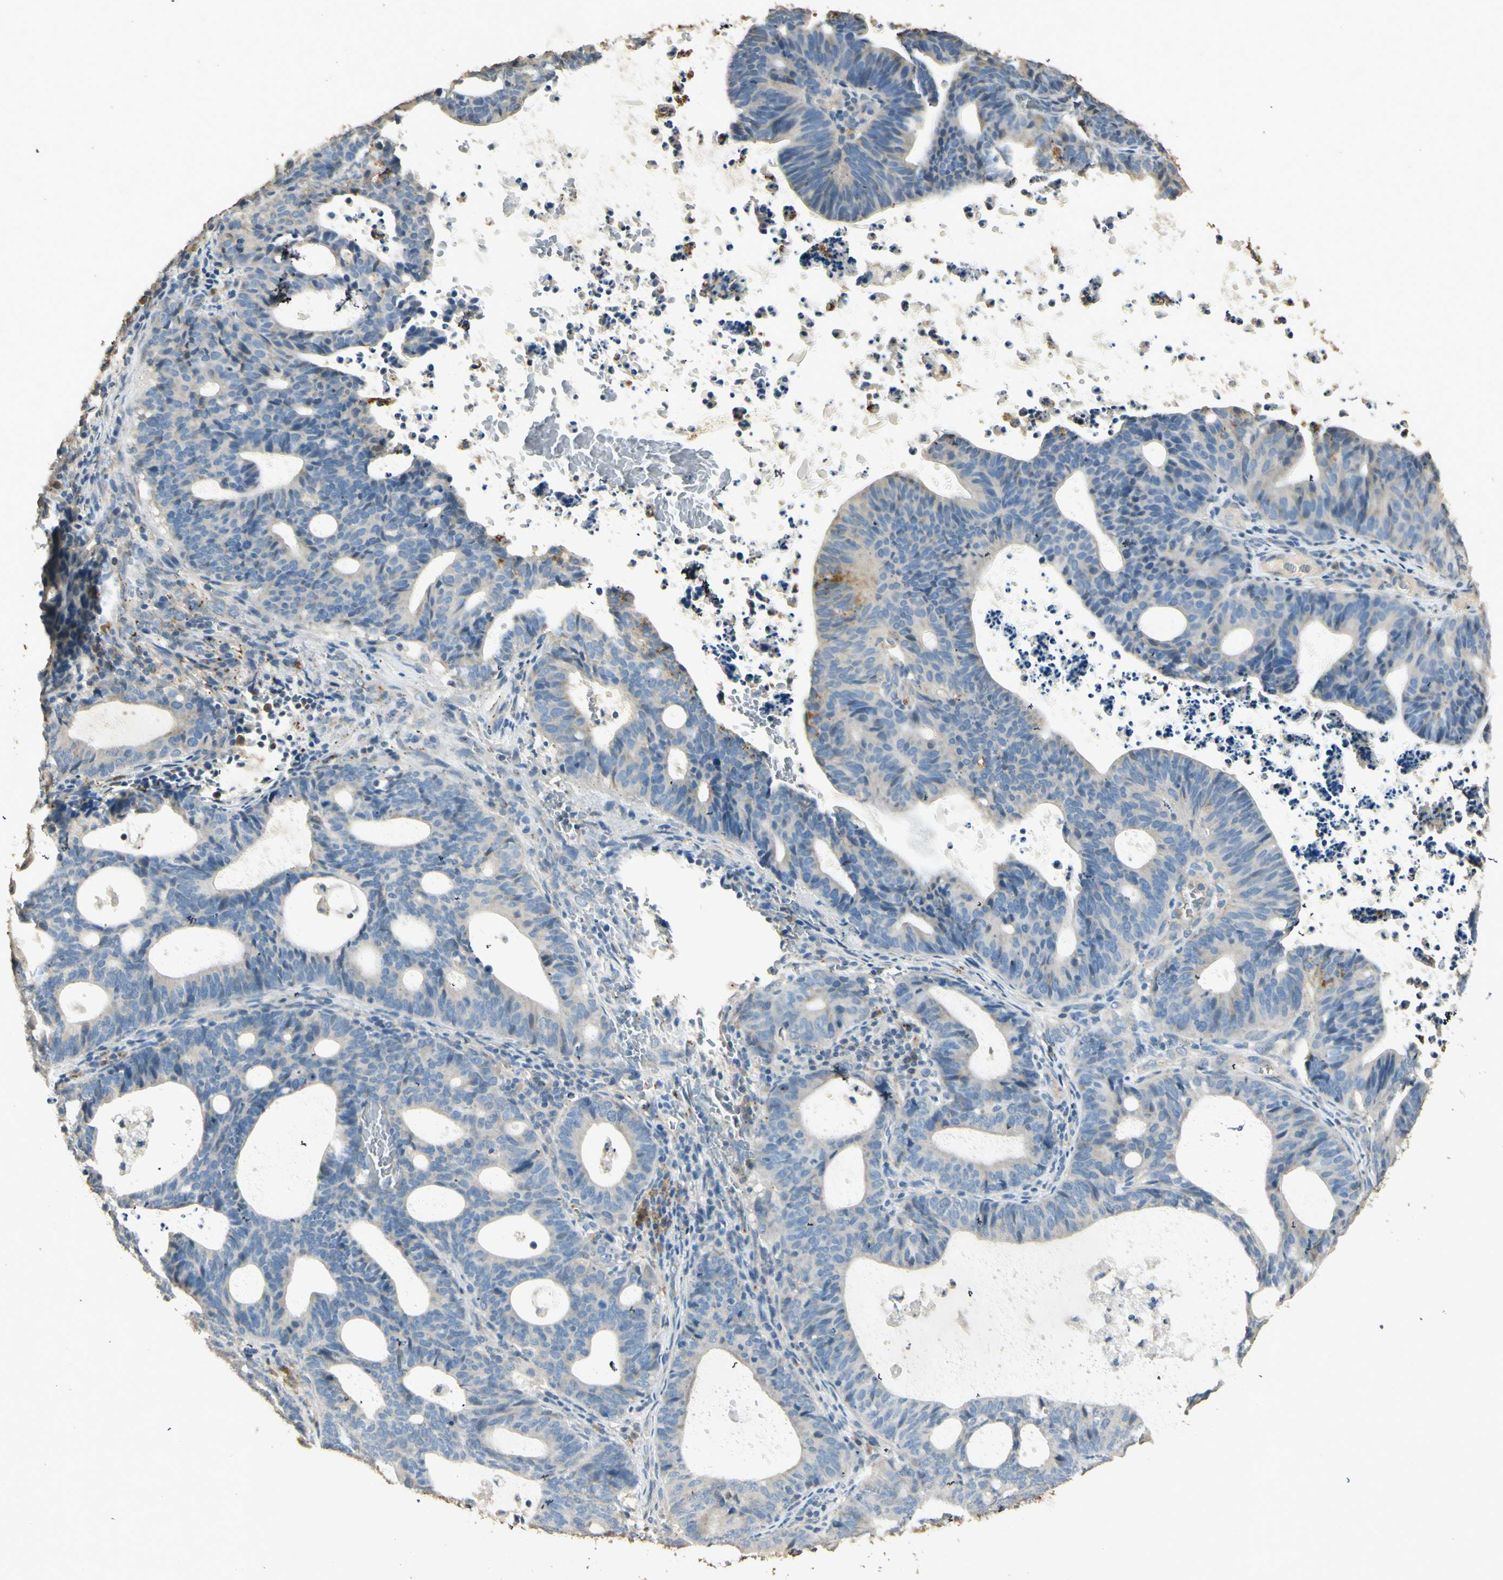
{"staining": {"intensity": "negative", "quantity": "none", "location": "none"}, "tissue": "endometrial cancer", "cell_type": "Tumor cells", "image_type": "cancer", "snomed": [{"axis": "morphology", "description": "Adenocarcinoma, NOS"}, {"axis": "topography", "description": "Uterus"}], "caption": "Tumor cells show no significant protein staining in endometrial adenocarcinoma. Nuclei are stained in blue.", "gene": "ARHGEF17", "patient": {"sex": "female", "age": 83}}